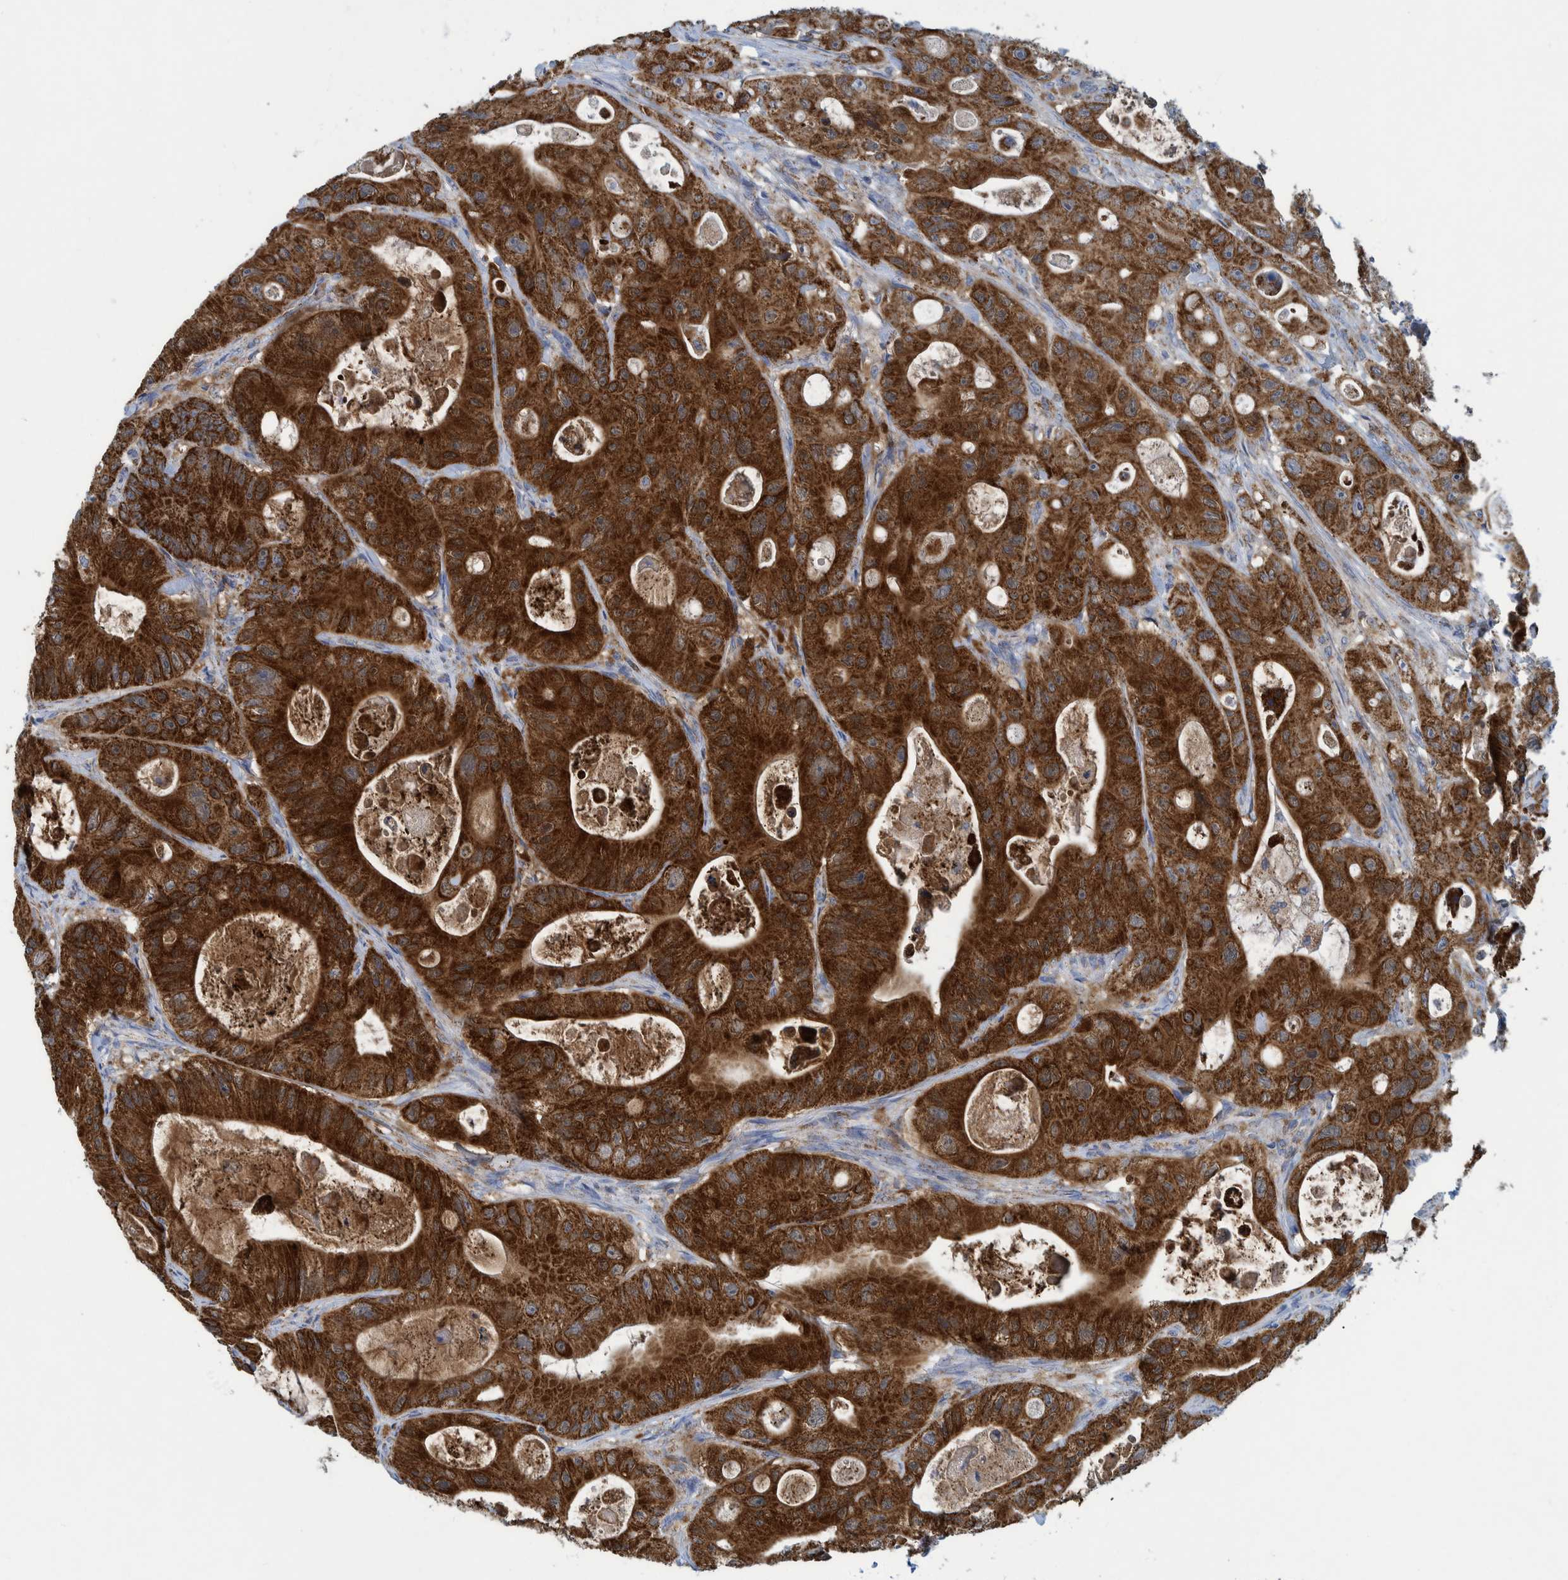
{"staining": {"intensity": "strong", "quantity": ">75%", "location": "cytoplasmic/membranous"}, "tissue": "colorectal cancer", "cell_type": "Tumor cells", "image_type": "cancer", "snomed": [{"axis": "morphology", "description": "Adenocarcinoma, NOS"}, {"axis": "topography", "description": "Colon"}], "caption": "Immunohistochemical staining of human colorectal cancer (adenocarcinoma) reveals high levels of strong cytoplasmic/membranous expression in about >75% of tumor cells.", "gene": "MRPS7", "patient": {"sex": "female", "age": 46}}